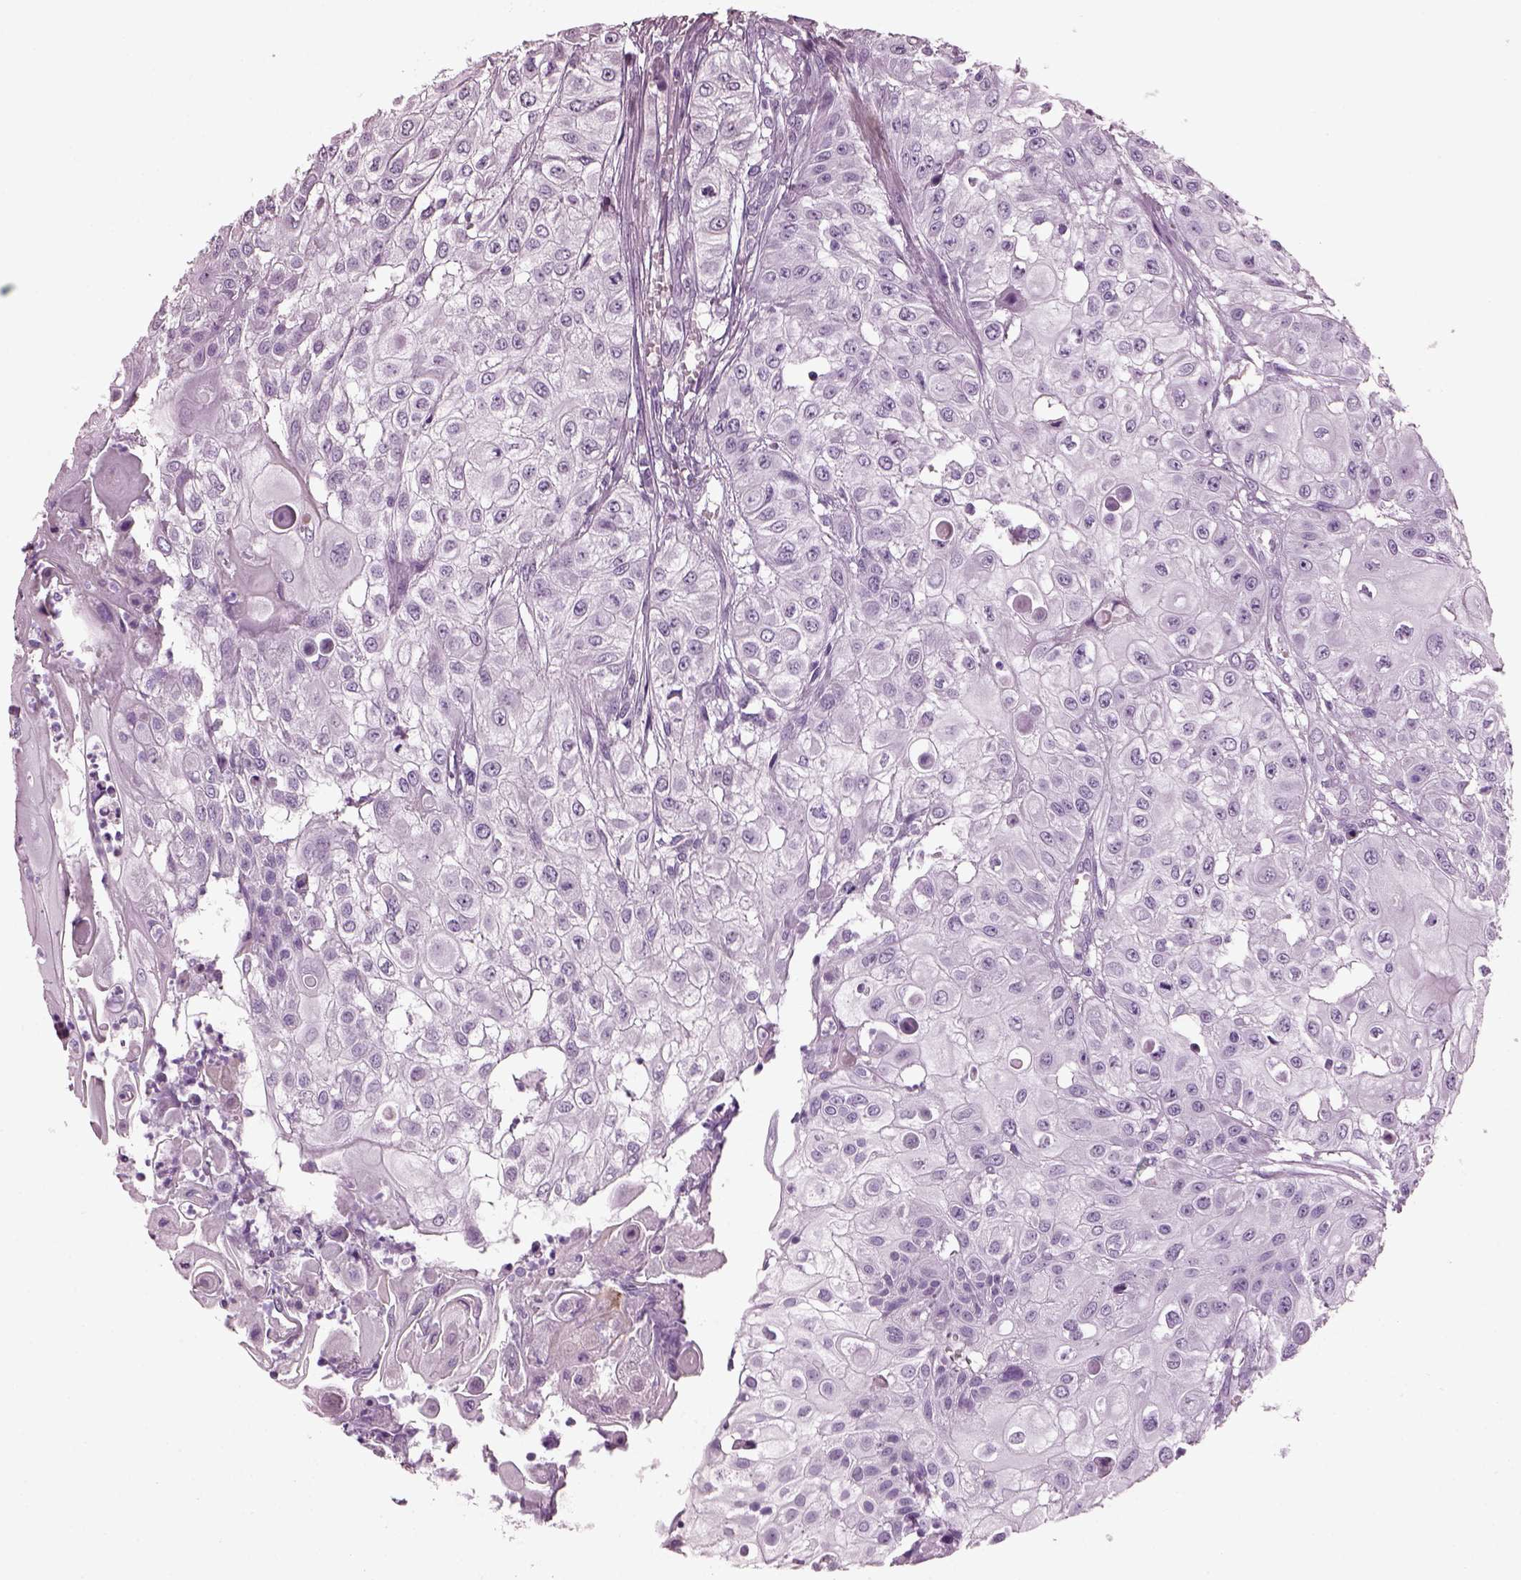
{"staining": {"intensity": "negative", "quantity": "none", "location": "none"}, "tissue": "urothelial cancer", "cell_type": "Tumor cells", "image_type": "cancer", "snomed": [{"axis": "morphology", "description": "Urothelial carcinoma, High grade"}, {"axis": "topography", "description": "Urinary bladder"}], "caption": "DAB (3,3'-diaminobenzidine) immunohistochemical staining of urothelial carcinoma (high-grade) demonstrates no significant expression in tumor cells. The staining was performed using DAB to visualize the protein expression in brown, while the nuclei were stained in blue with hematoxylin (Magnification: 20x).", "gene": "KRTAP3-2", "patient": {"sex": "female", "age": 79}}